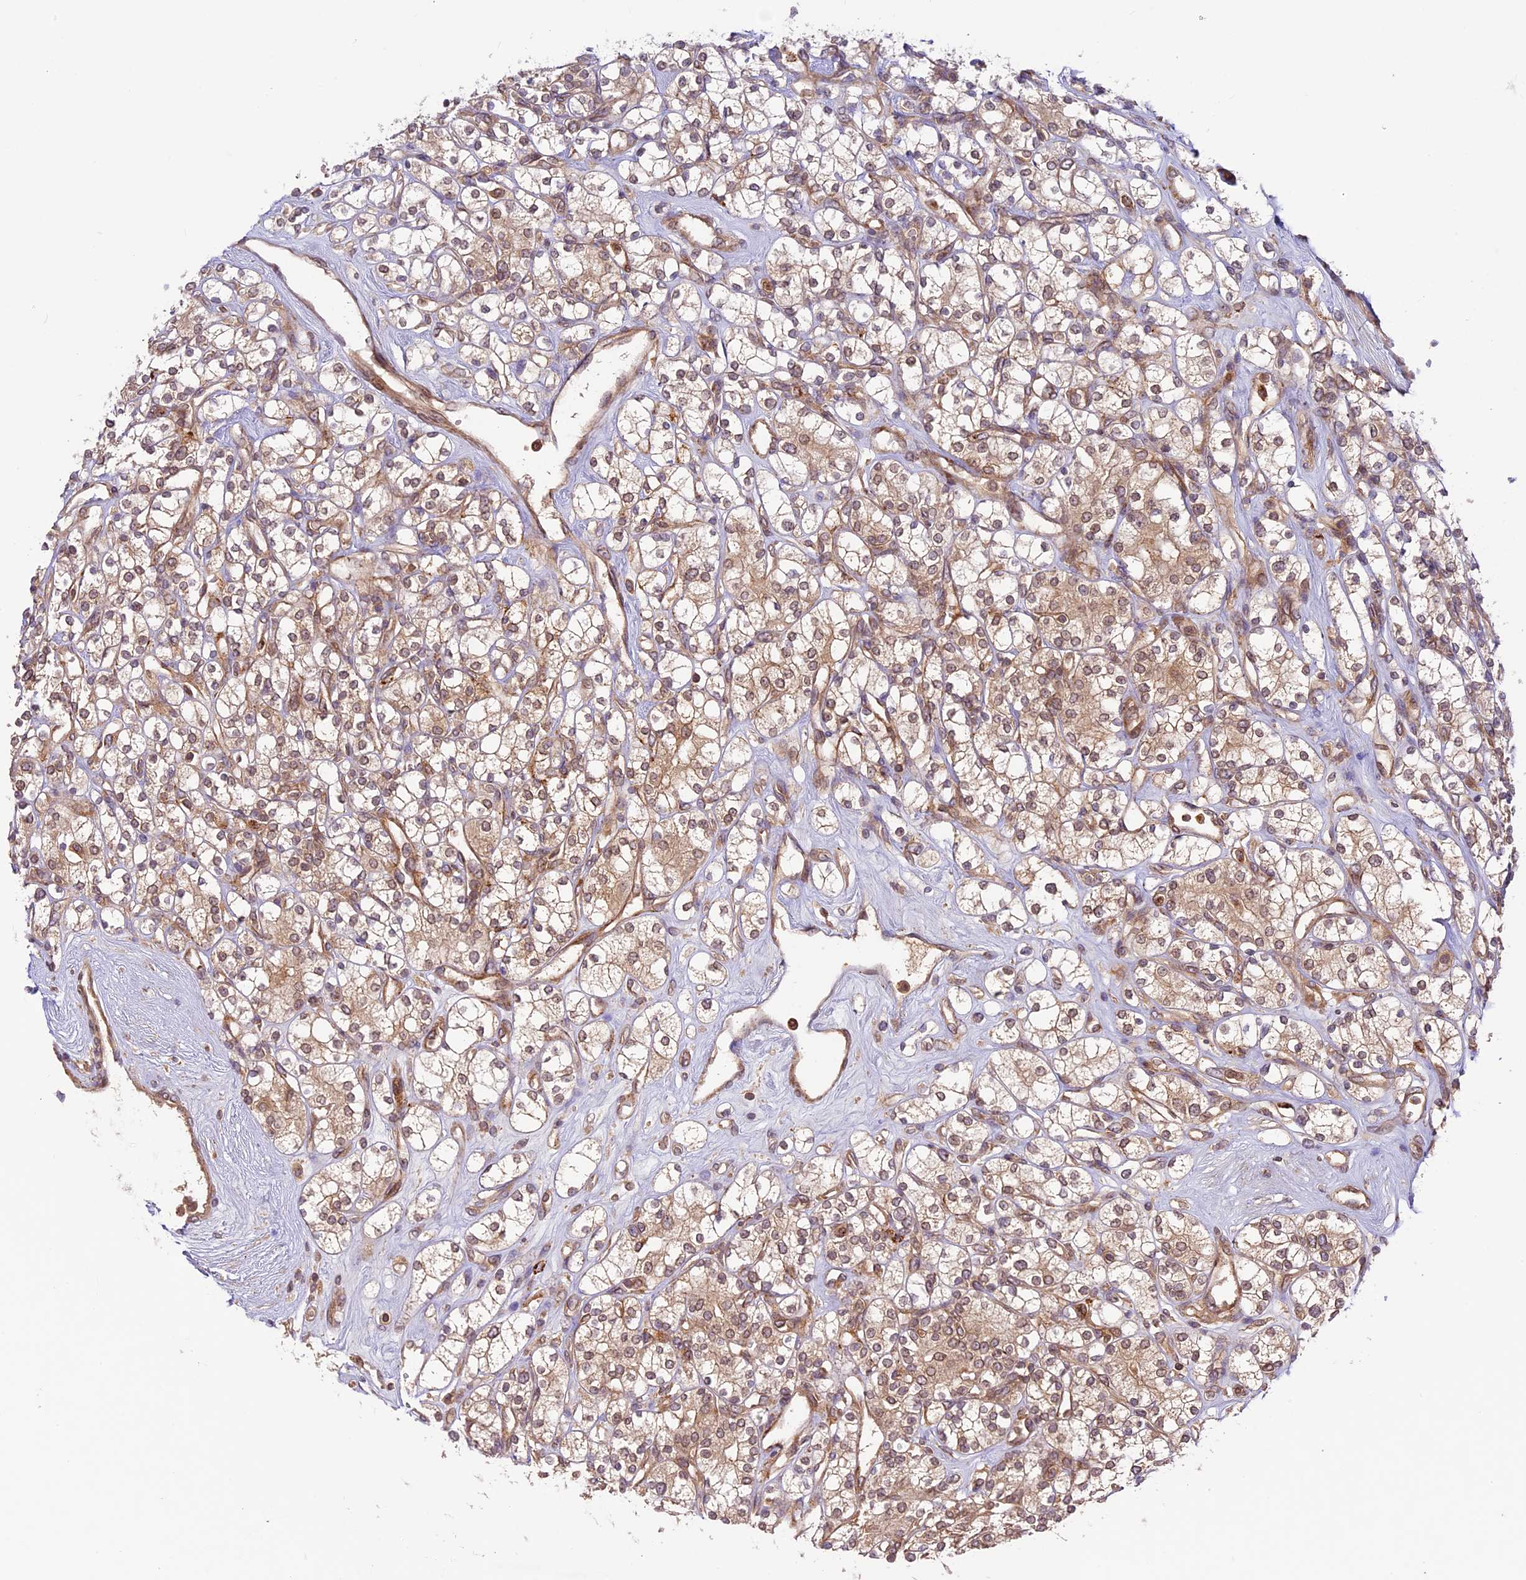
{"staining": {"intensity": "weak", "quantity": "25%-75%", "location": "cytoplasmic/membranous,nuclear"}, "tissue": "renal cancer", "cell_type": "Tumor cells", "image_type": "cancer", "snomed": [{"axis": "morphology", "description": "Adenocarcinoma, NOS"}, {"axis": "topography", "description": "Kidney"}], "caption": "Immunohistochemical staining of human renal adenocarcinoma shows low levels of weak cytoplasmic/membranous and nuclear expression in approximately 25%-75% of tumor cells.", "gene": "DGKH", "patient": {"sex": "male", "age": 77}}